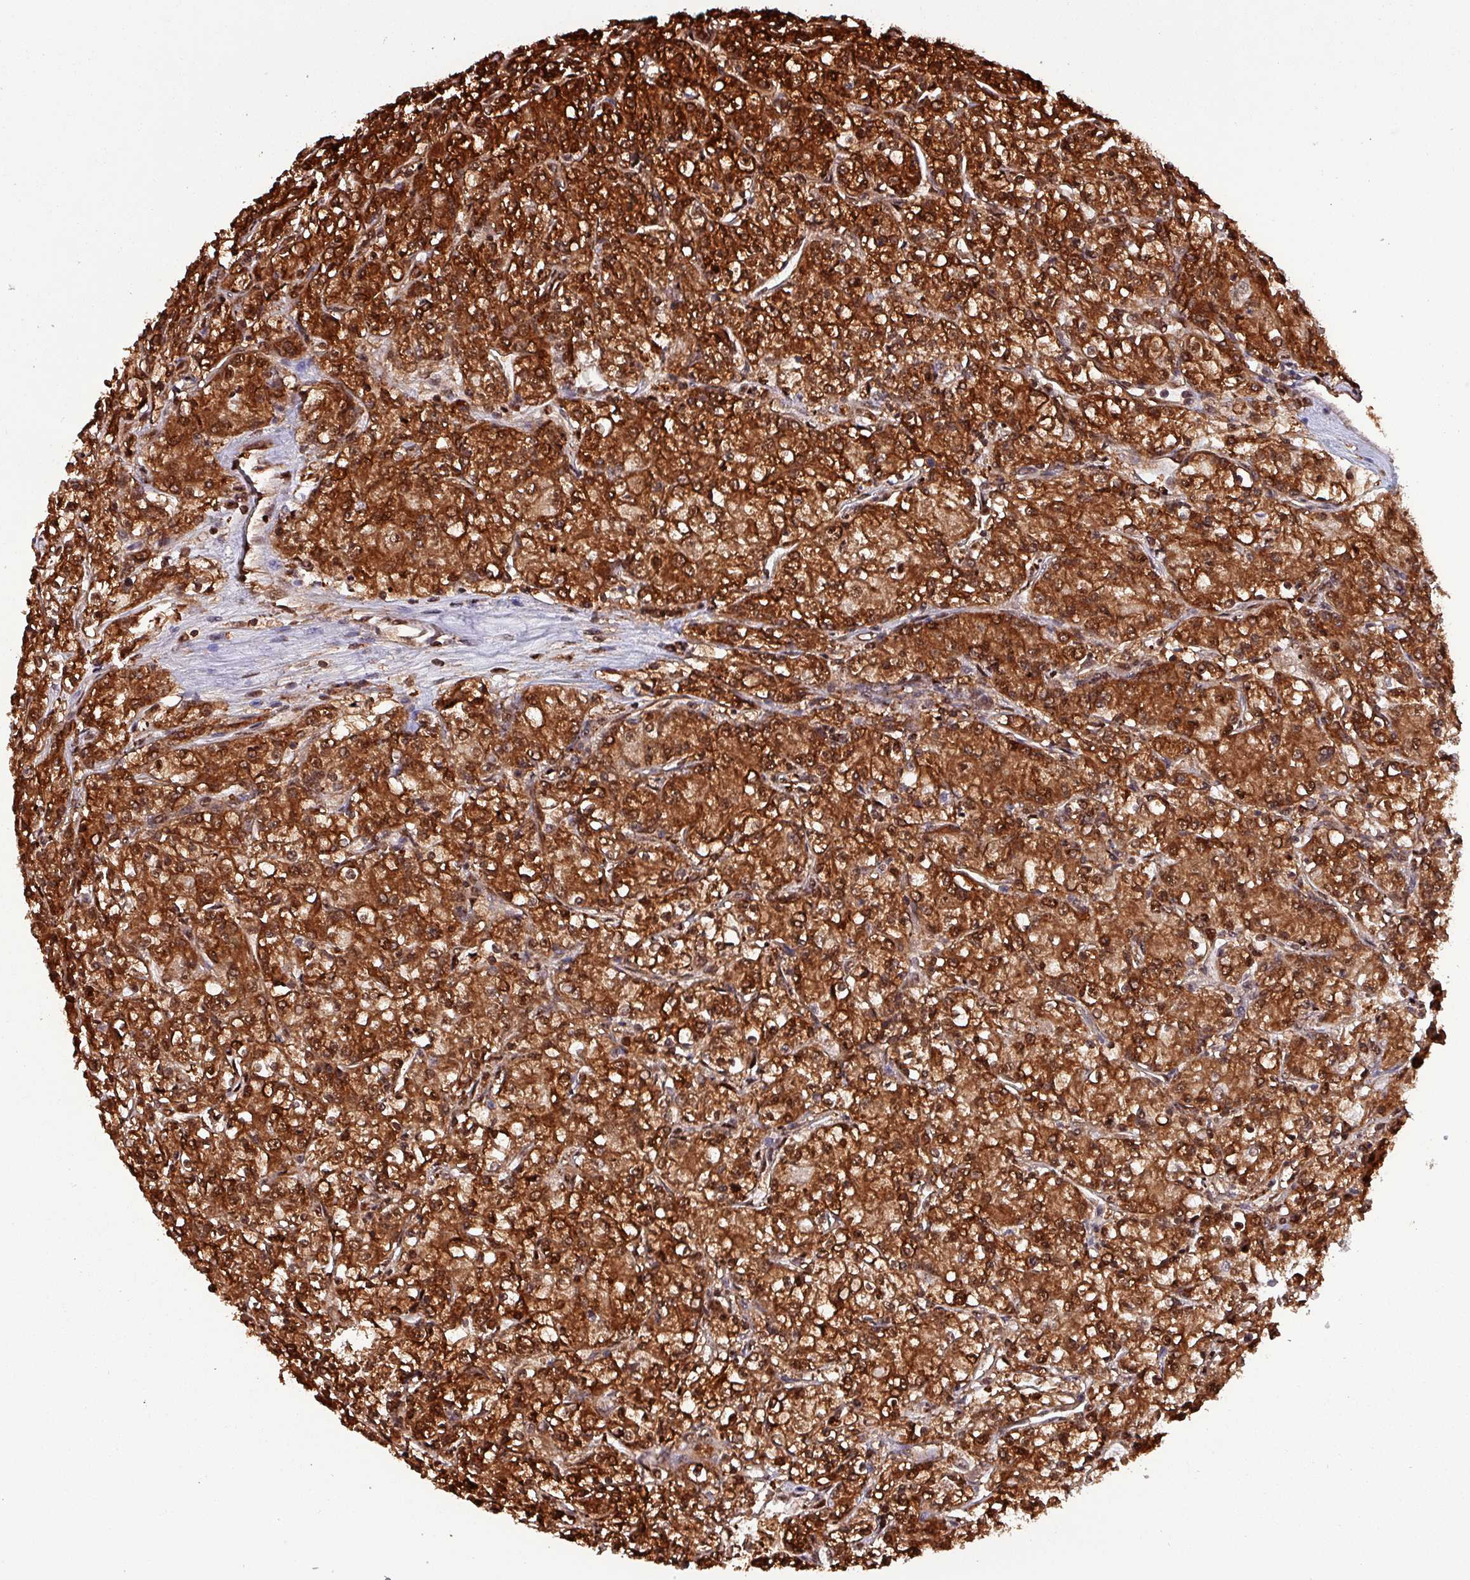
{"staining": {"intensity": "strong", "quantity": ">75%", "location": "cytoplasmic/membranous,nuclear"}, "tissue": "renal cancer", "cell_type": "Tumor cells", "image_type": "cancer", "snomed": [{"axis": "morphology", "description": "Adenocarcinoma, NOS"}, {"axis": "topography", "description": "Kidney"}], "caption": "DAB immunohistochemical staining of renal adenocarcinoma exhibits strong cytoplasmic/membranous and nuclear protein positivity in approximately >75% of tumor cells. Using DAB (3,3'-diaminobenzidine) (brown) and hematoxylin (blue) stains, captured at high magnification using brightfield microscopy.", "gene": "PSMB8", "patient": {"sex": "female", "age": 59}}